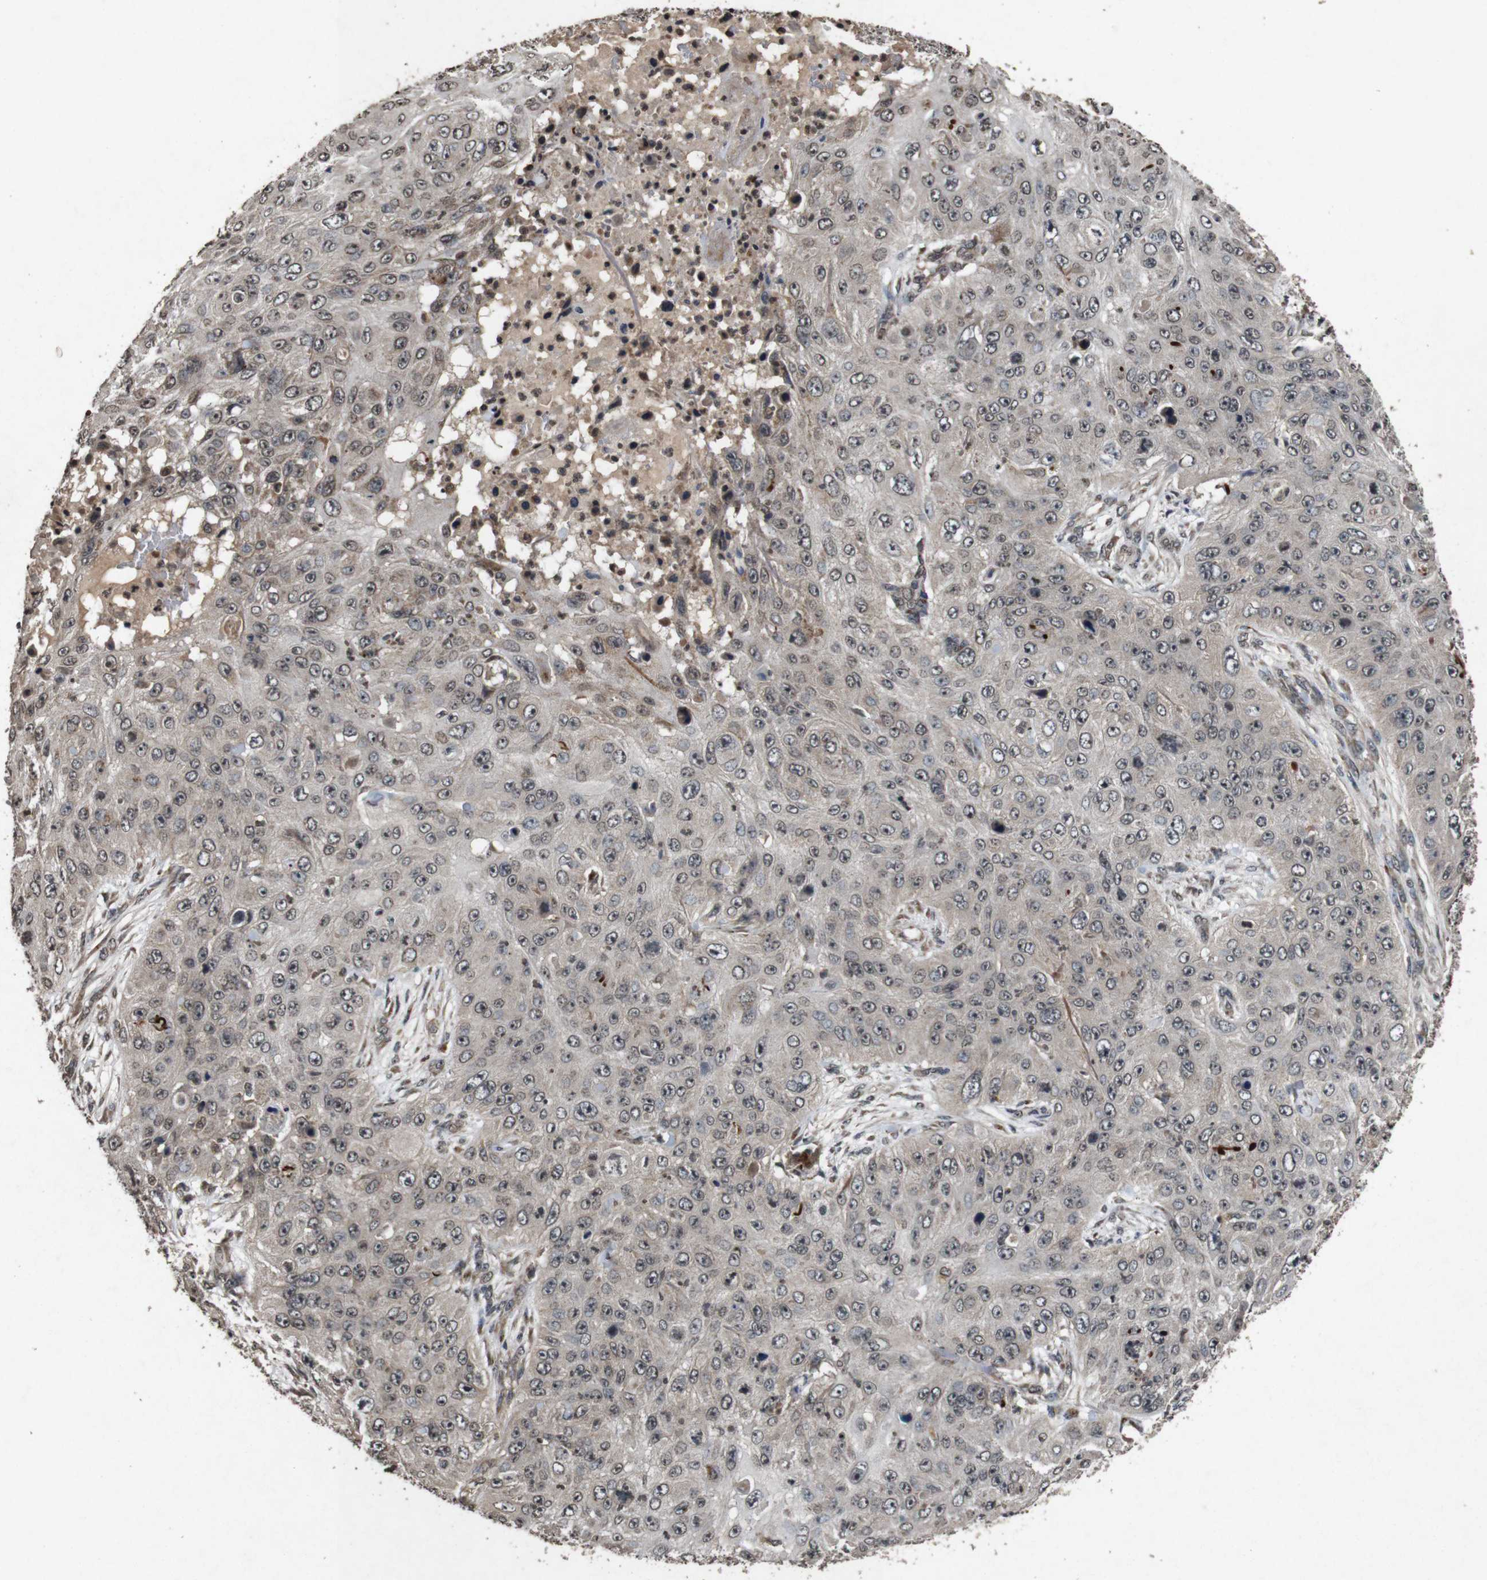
{"staining": {"intensity": "weak", "quantity": ">75%", "location": "cytoplasmic/membranous,nuclear"}, "tissue": "skin cancer", "cell_type": "Tumor cells", "image_type": "cancer", "snomed": [{"axis": "morphology", "description": "Squamous cell carcinoma, NOS"}, {"axis": "topography", "description": "Skin"}], "caption": "DAB immunohistochemical staining of human skin cancer exhibits weak cytoplasmic/membranous and nuclear protein staining in about >75% of tumor cells. Ihc stains the protein in brown and the nuclei are stained blue.", "gene": "SORL1", "patient": {"sex": "female", "age": 80}}